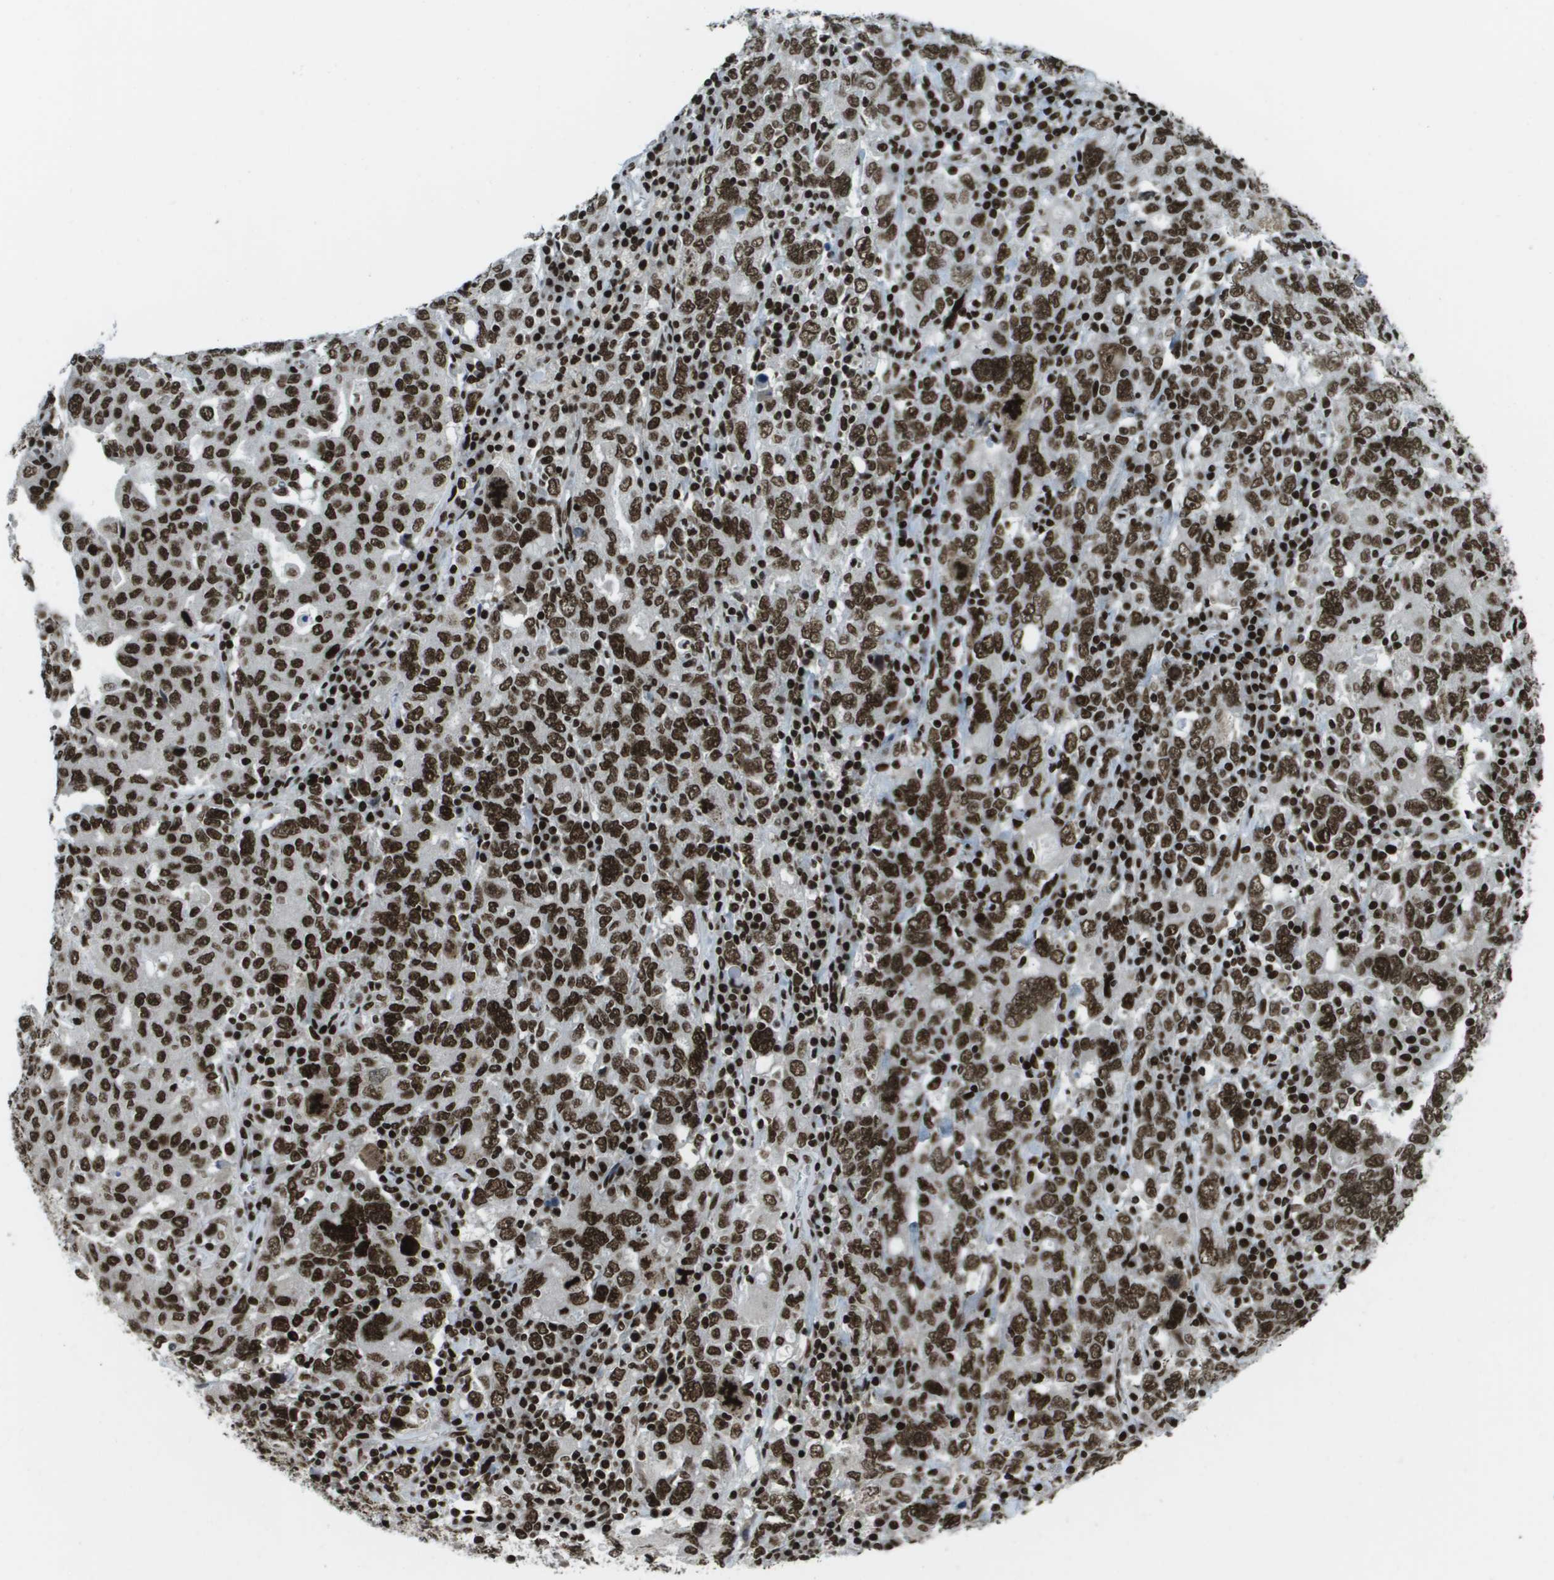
{"staining": {"intensity": "strong", "quantity": ">75%", "location": "nuclear"}, "tissue": "ovarian cancer", "cell_type": "Tumor cells", "image_type": "cancer", "snomed": [{"axis": "morphology", "description": "Carcinoma, endometroid"}, {"axis": "topography", "description": "Ovary"}], "caption": "High-magnification brightfield microscopy of endometroid carcinoma (ovarian) stained with DAB (3,3'-diaminobenzidine) (brown) and counterstained with hematoxylin (blue). tumor cells exhibit strong nuclear positivity is appreciated in about>75% of cells.", "gene": "GLYR1", "patient": {"sex": "female", "age": 62}}